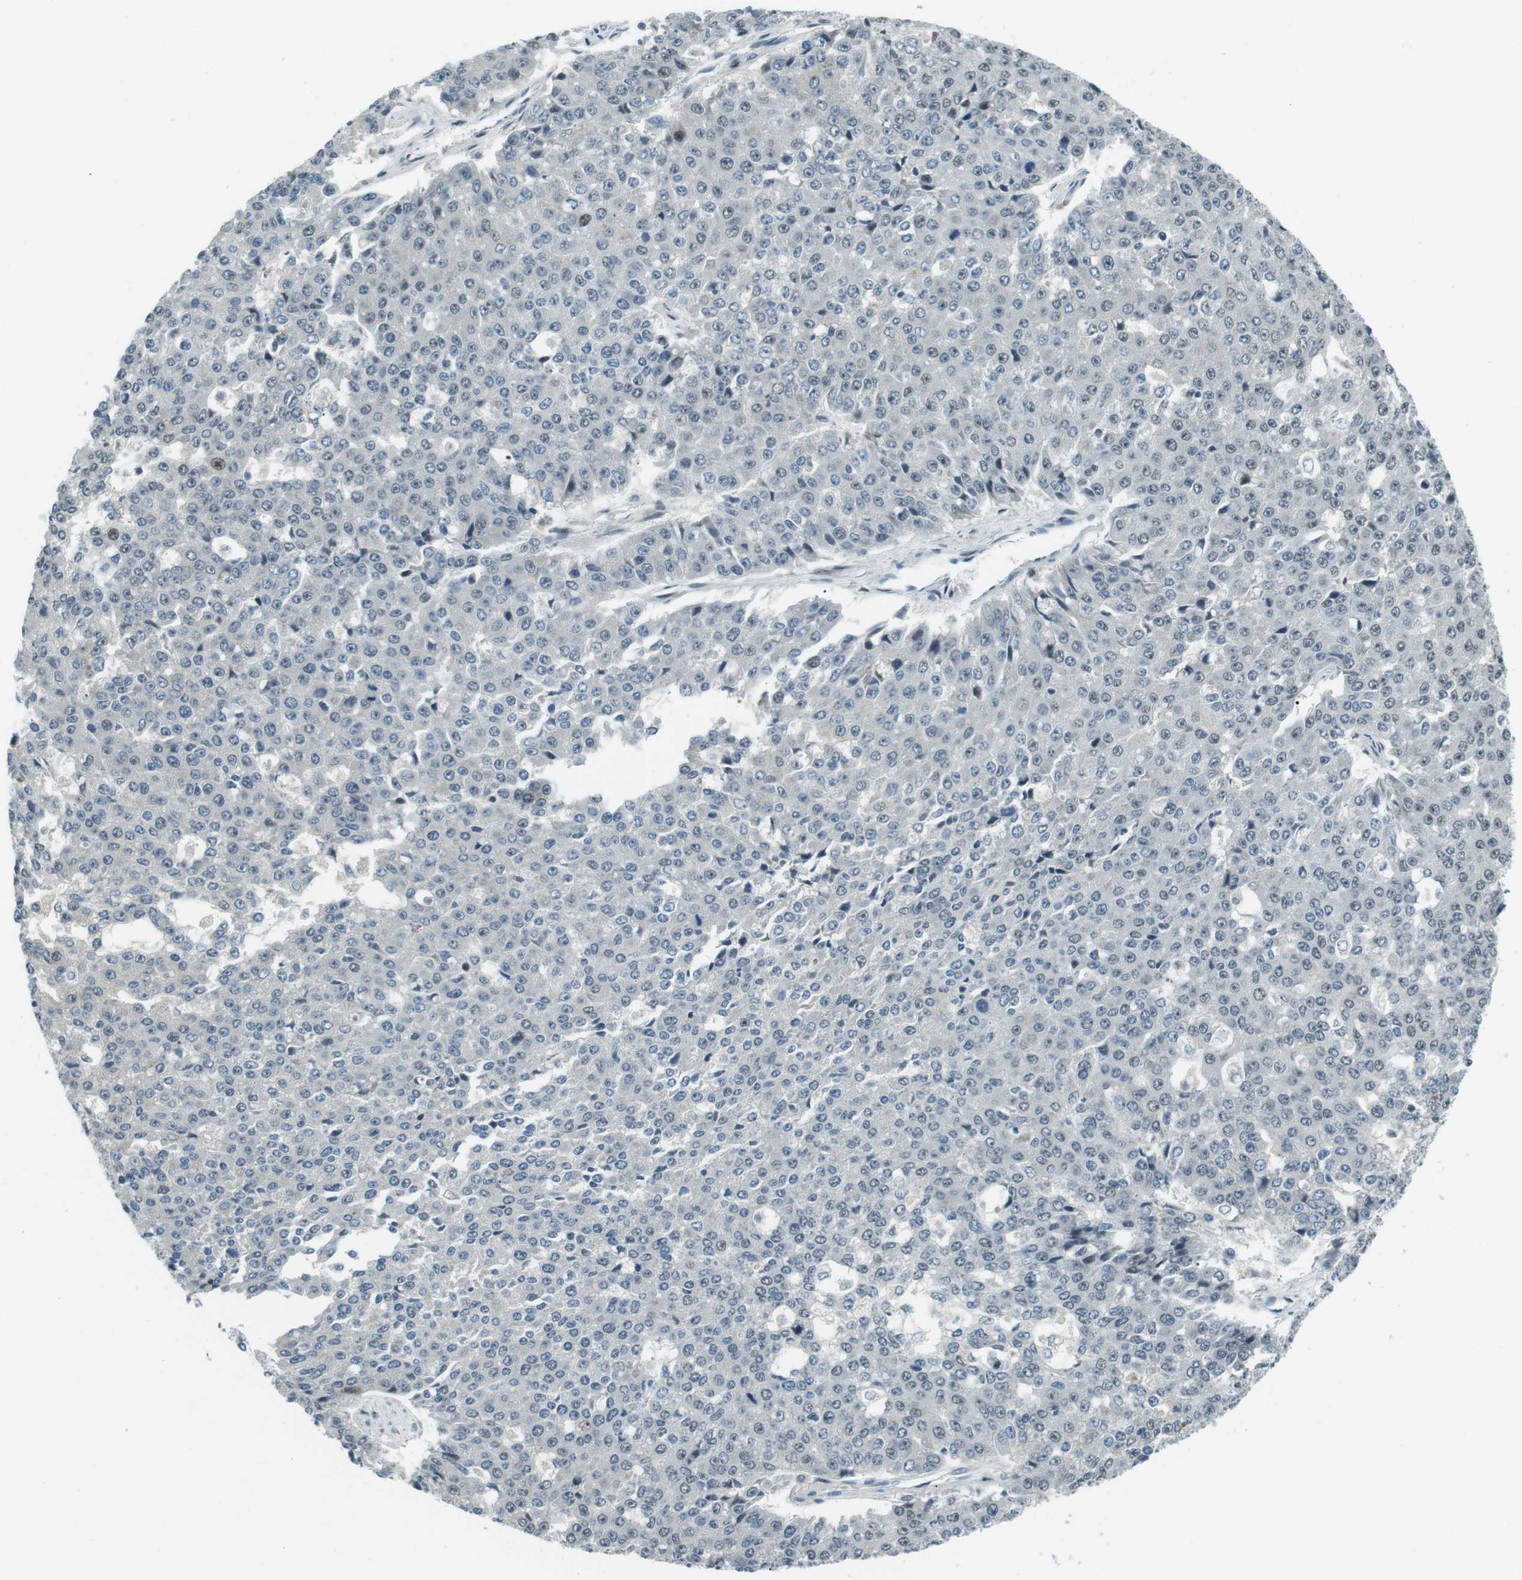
{"staining": {"intensity": "negative", "quantity": "none", "location": "none"}, "tissue": "pancreatic cancer", "cell_type": "Tumor cells", "image_type": "cancer", "snomed": [{"axis": "morphology", "description": "Adenocarcinoma, NOS"}, {"axis": "topography", "description": "Pancreas"}], "caption": "An immunohistochemistry photomicrograph of adenocarcinoma (pancreatic) is shown. There is no staining in tumor cells of adenocarcinoma (pancreatic).", "gene": "PJA1", "patient": {"sex": "male", "age": 50}}